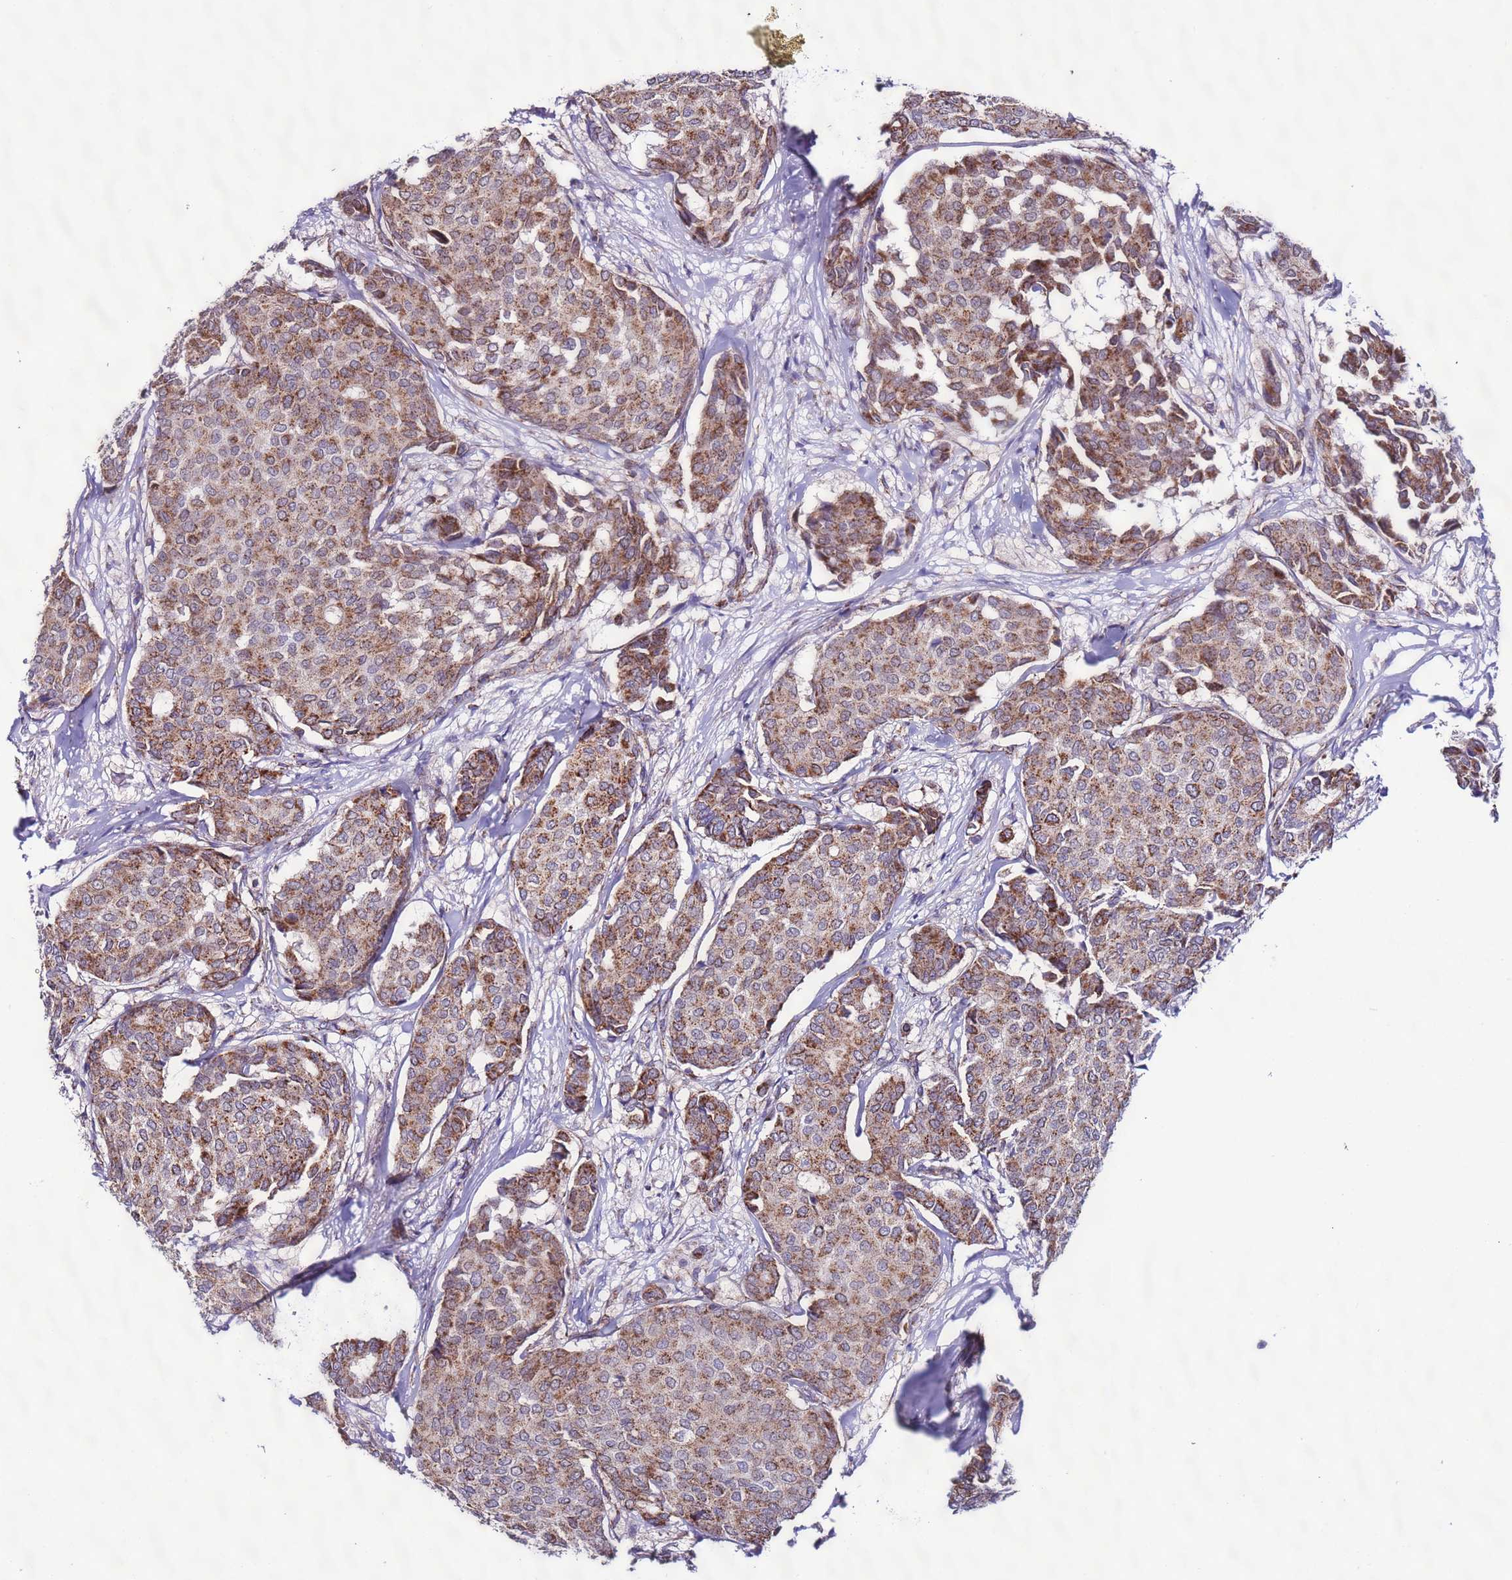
{"staining": {"intensity": "moderate", "quantity": ">75%", "location": "cytoplasmic/membranous"}, "tissue": "breast cancer", "cell_type": "Tumor cells", "image_type": "cancer", "snomed": [{"axis": "morphology", "description": "Duct carcinoma"}, {"axis": "topography", "description": "Breast"}], "caption": "A medium amount of moderate cytoplasmic/membranous expression is present in approximately >75% of tumor cells in breast cancer tissue.", "gene": "UEVLD", "patient": {"sex": "female", "age": 75}}